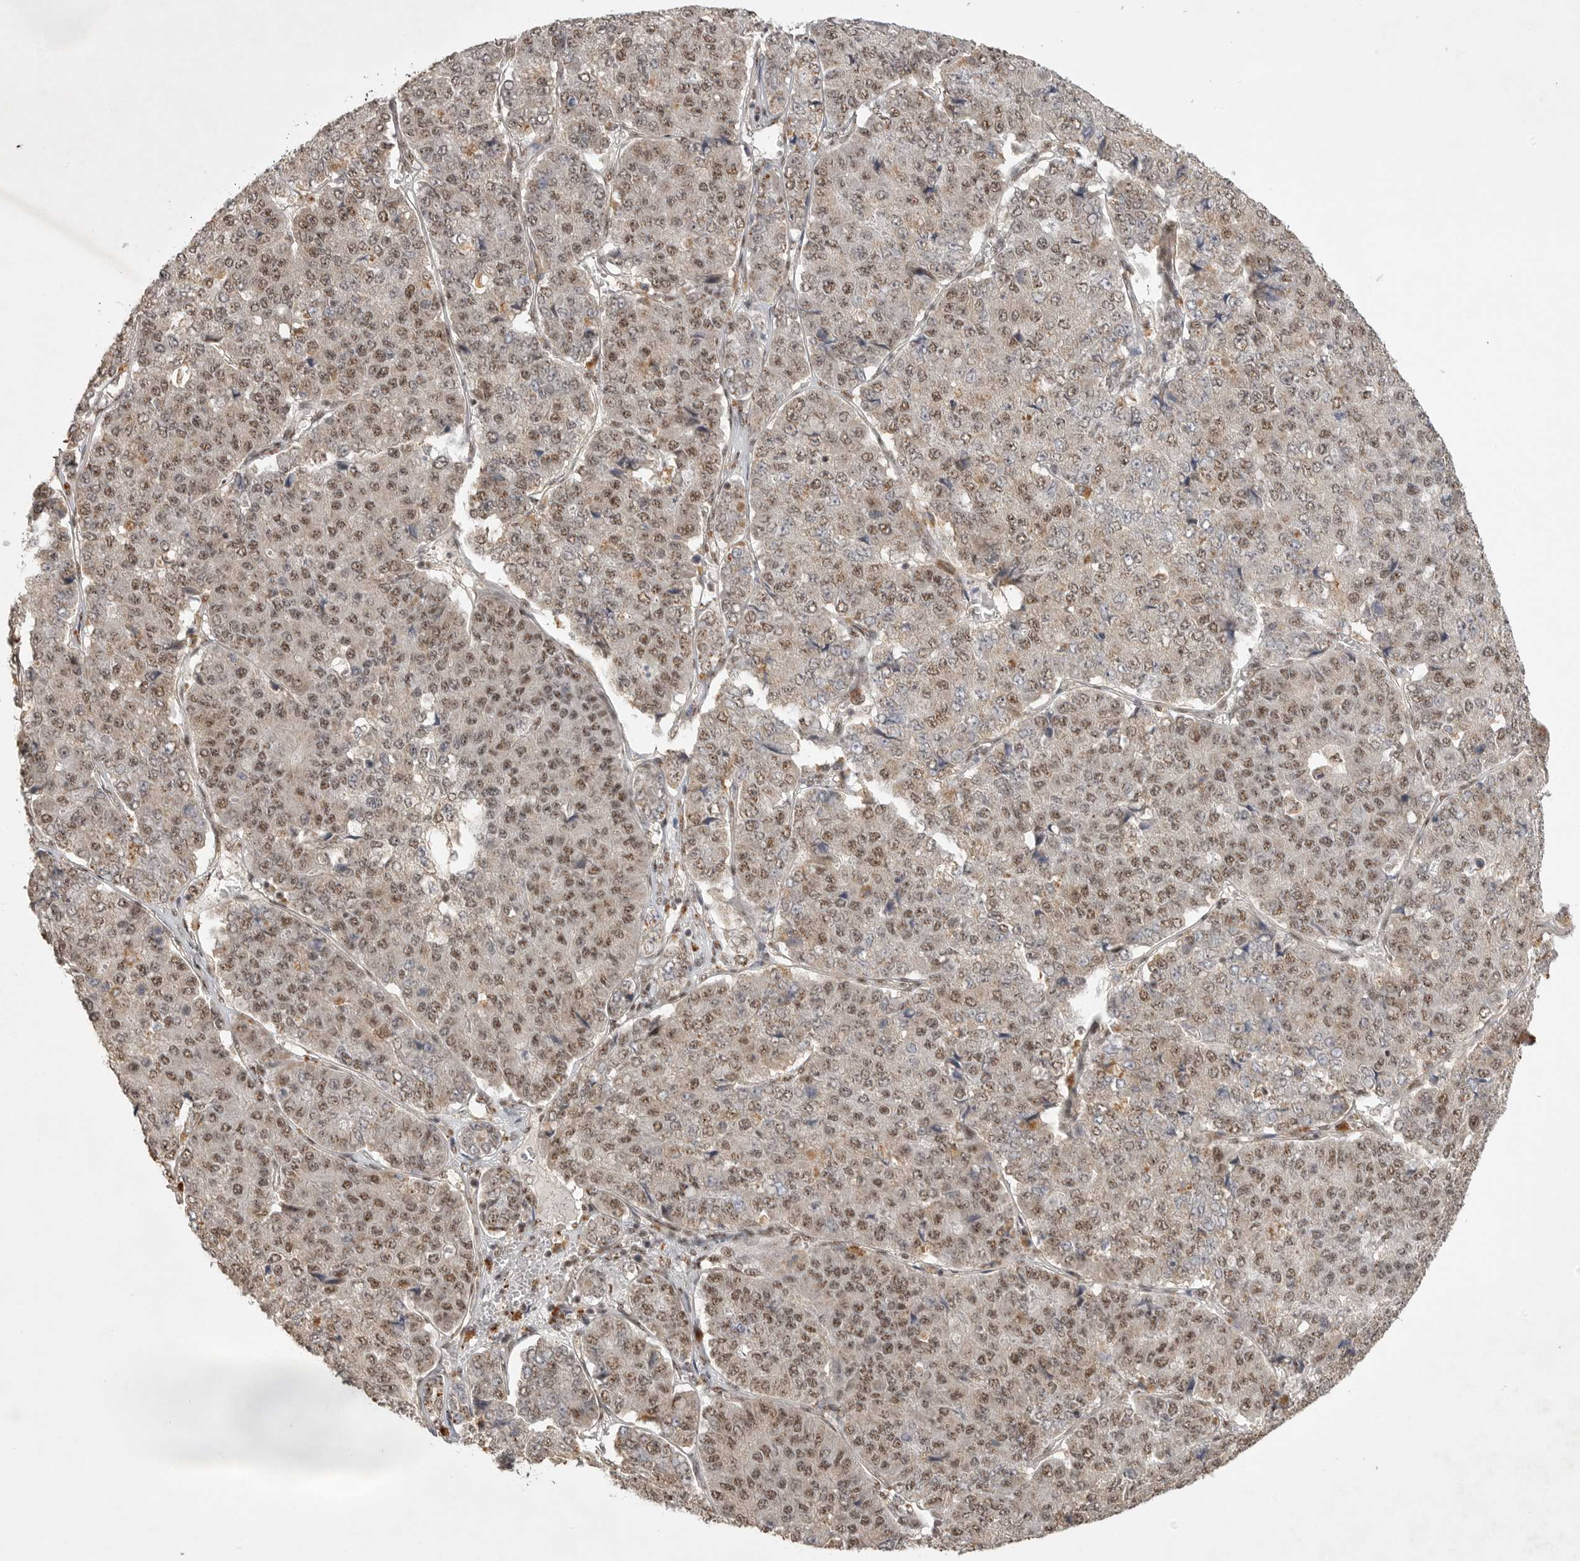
{"staining": {"intensity": "moderate", "quantity": ">75%", "location": "nuclear"}, "tissue": "pancreatic cancer", "cell_type": "Tumor cells", "image_type": "cancer", "snomed": [{"axis": "morphology", "description": "Adenocarcinoma, NOS"}, {"axis": "topography", "description": "Pancreas"}], "caption": "Approximately >75% of tumor cells in adenocarcinoma (pancreatic) exhibit moderate nuclear protein expression as visualized by brown immunohistochemical staining.", "gene": "POMP", "patient": {"sex": "male", "age": 50}}